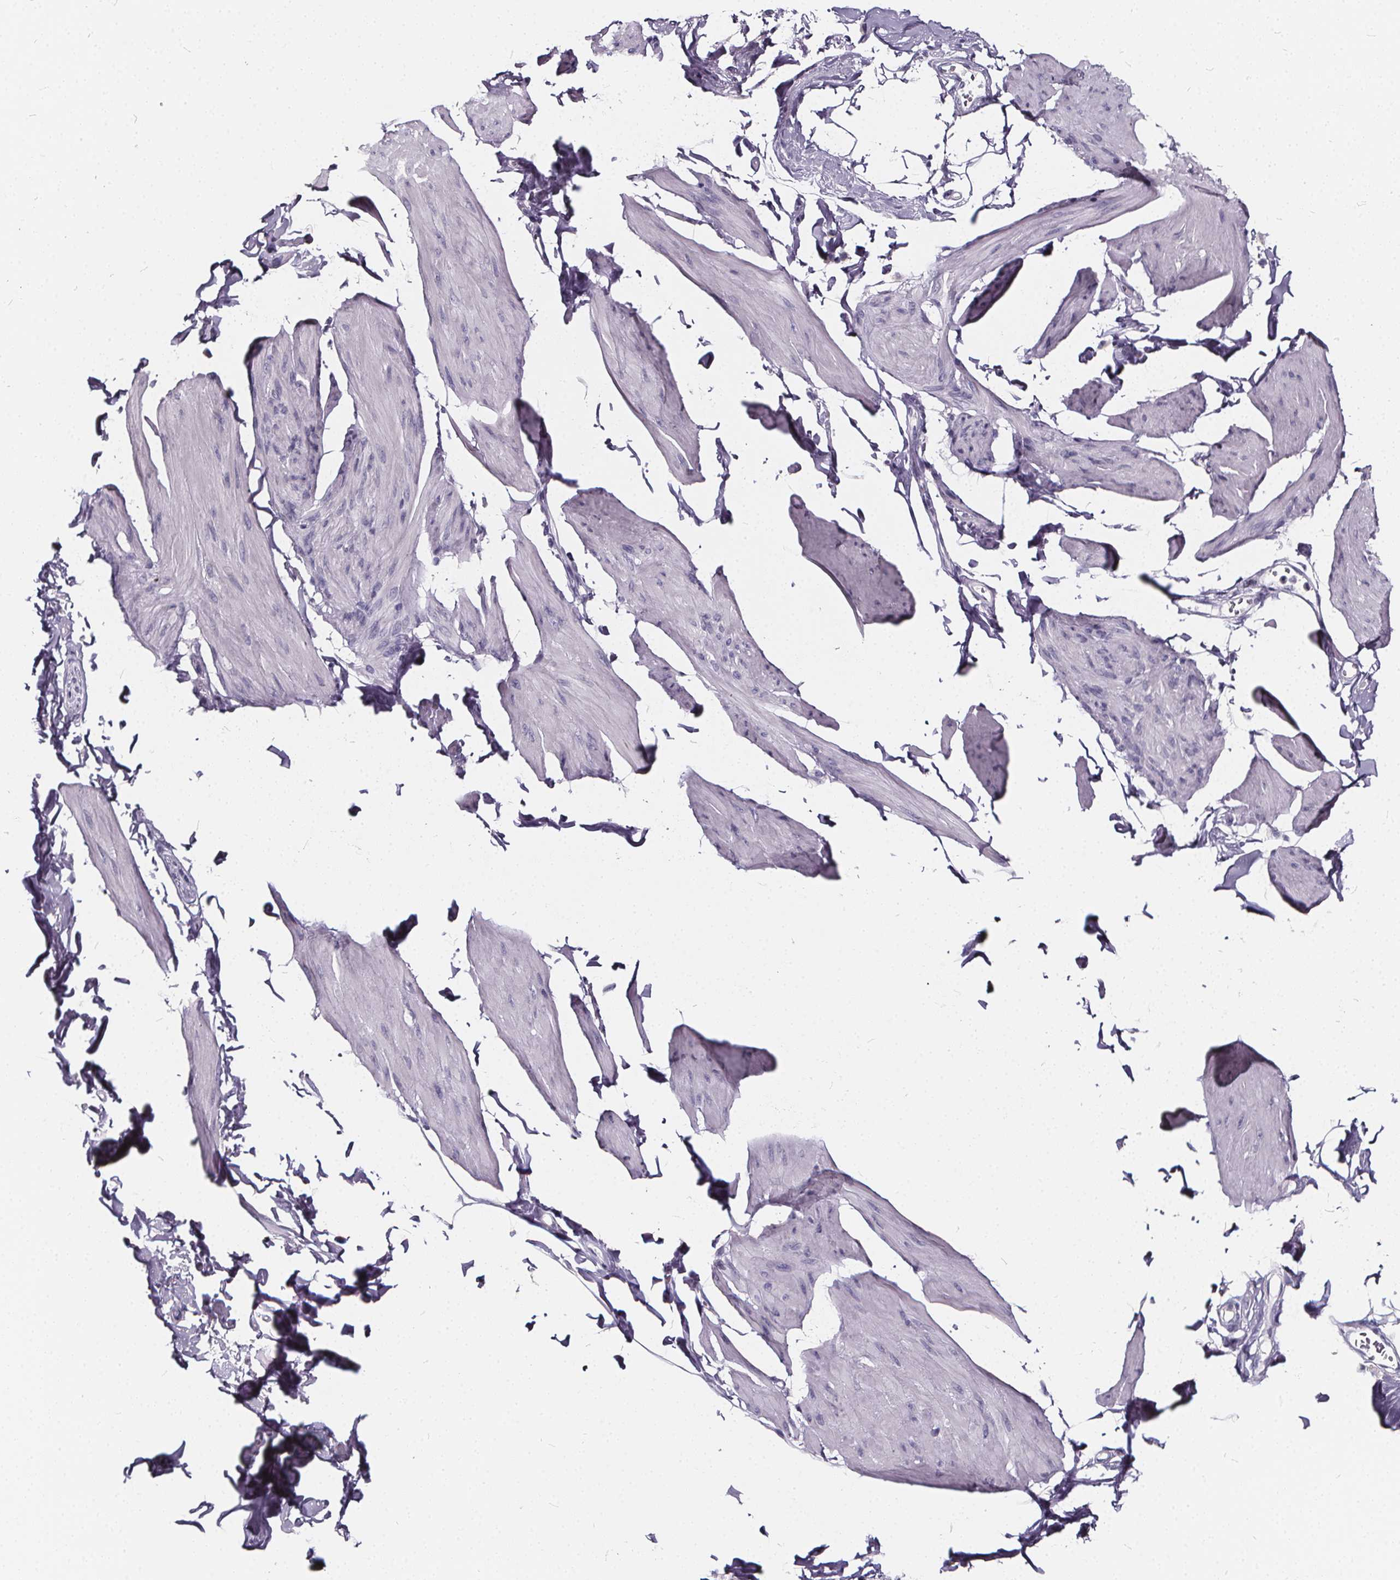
{"staining": {"intensity": "negative", "quantity": "none", "location": "none"}, "tissue": "smooth muscle", "cell_type": "Smooth muscle cells", "image_type": "normal", "snomed": [{"axis": "morphology", "description": "Normal tissue, NOS"}, {"axis": "topography", "description": "Adipose tissue"}, {"axis": "topography", "description": "Smooth muscle"}, {"axis": "topography", "description": "Peripheral nerve tissue"}], "caption": "This is an IHC micrograph of benign smooth muscle. There is no positivity in smooth muscle cells.", "gene": "SPEF2", "patient": {"sex": "male", "age": 83}}